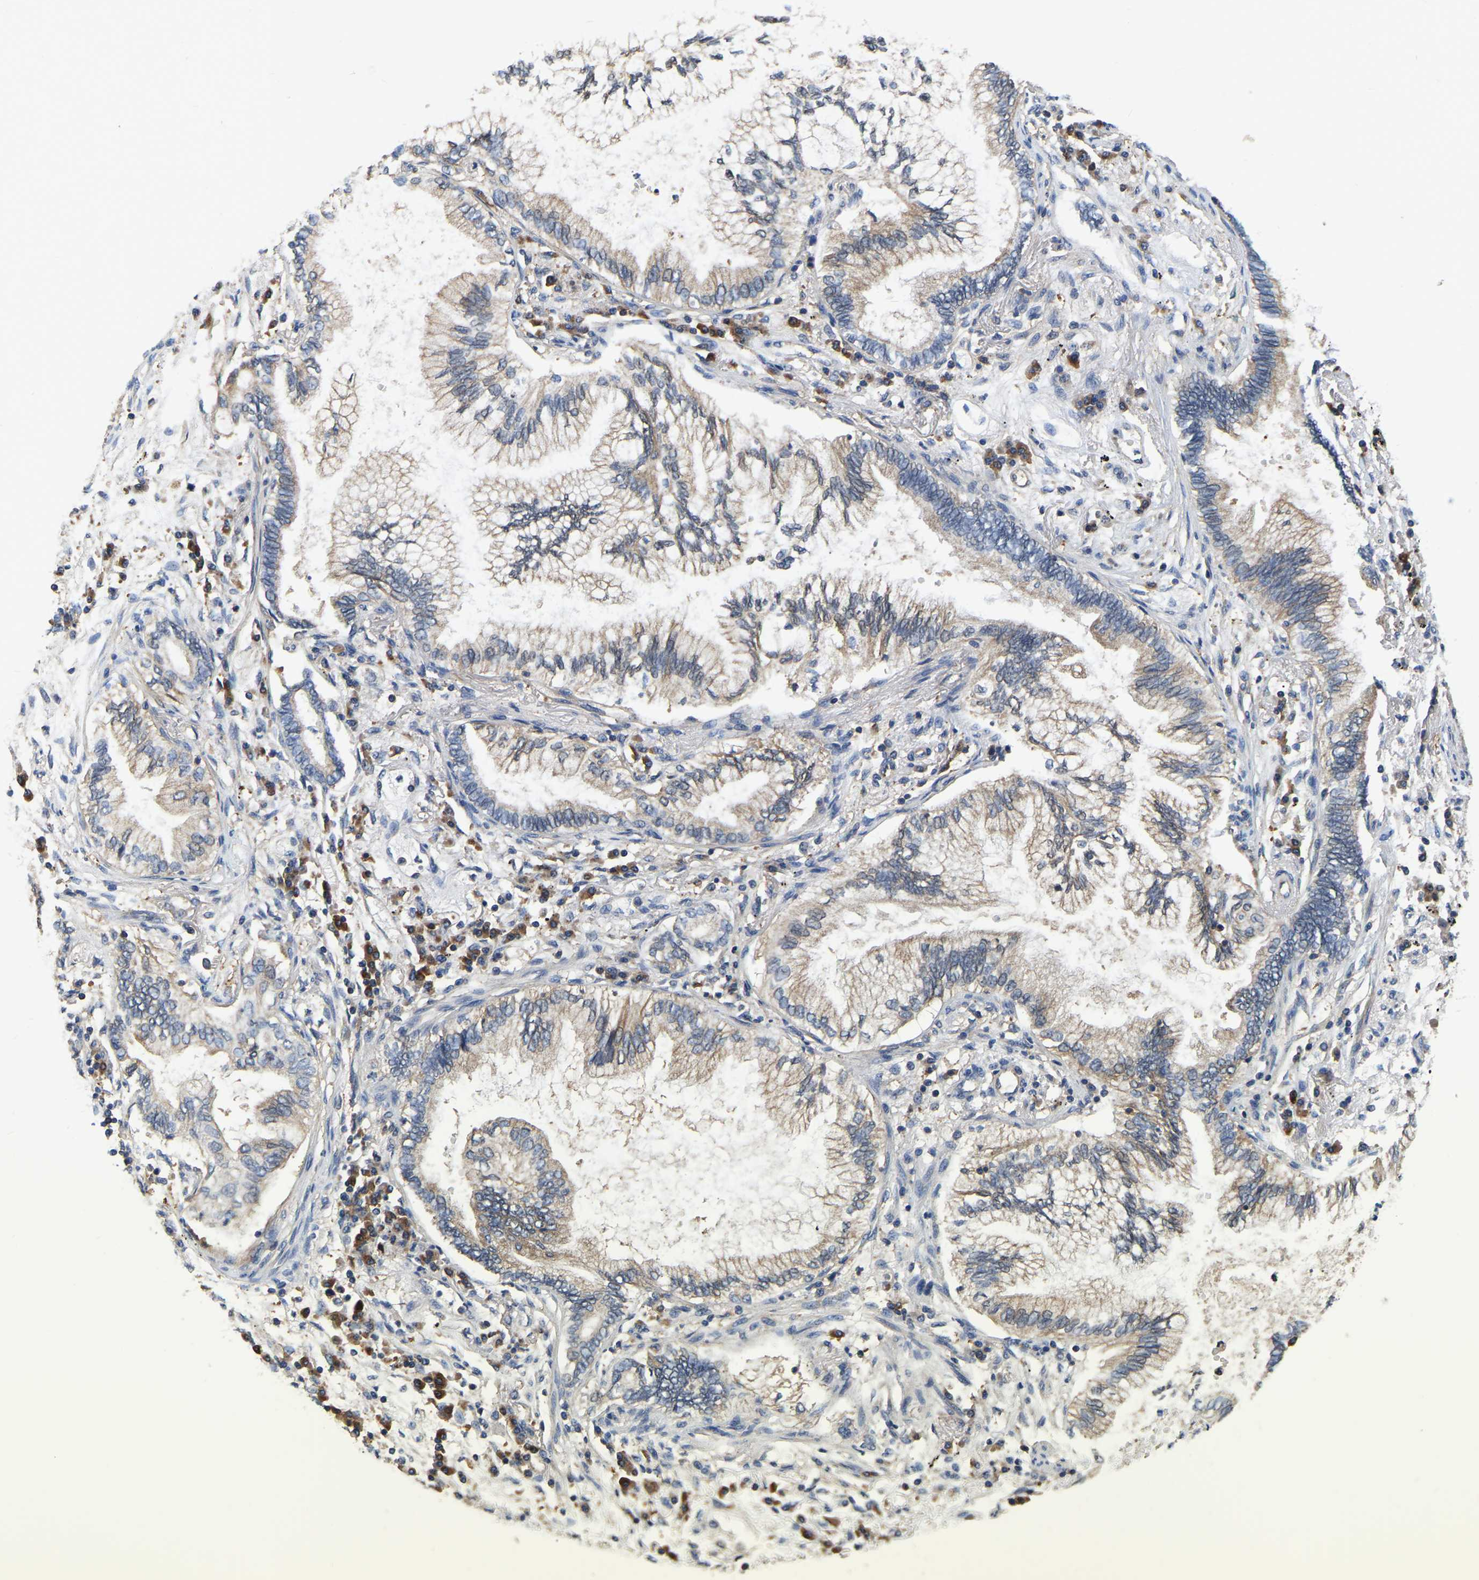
{"staining": {"intensity": "moderate", "quantity": ">75%", "location": "cytoplasmic/membranous"}, "tissue": "lung cancer", "cell_type": "Tumor cells", "image_type": "cancer", "snomed": [{"axis": "morphology", "description": "Normal tissue, NOS"}, {"axis": "morphology", "description": "Adenocarcinoma, NOS"}, {"axis": "topography", "description": "Bronchus"}, {"axis": "topography", "description": "Lung"}], "caption": "The immunohistochemical stain labels moderate cytoplasmic/membranous positivity in tumor cells of lung adenocarcinoma tissue.", "gene": "GARS1", "patient": {"sex": "female", "age": 70}}